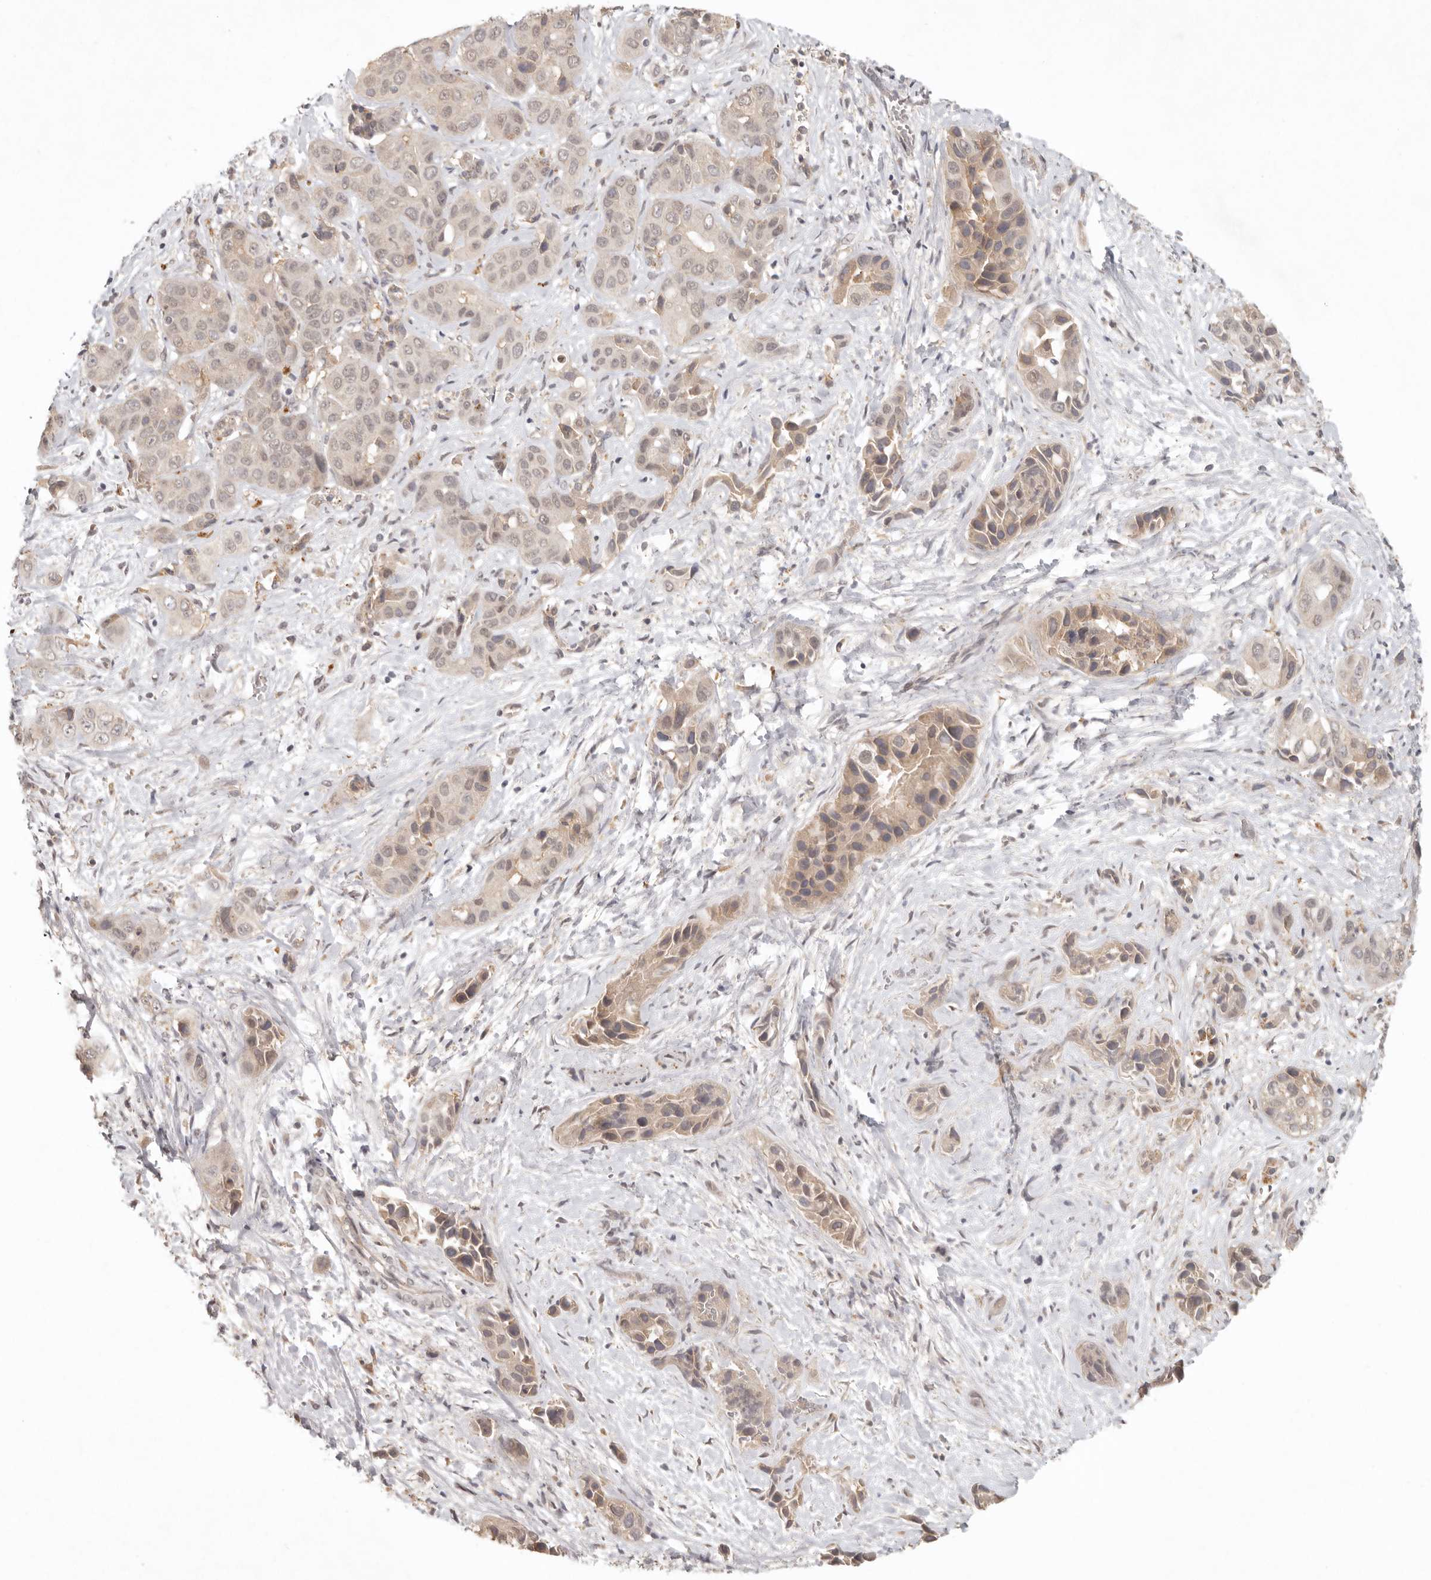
{"staining": {"intensity": "weak", "quantity": ">75%", "location": "cytoplasmic/membranous"}, "tissue": "liver cancer", "cell_type": "Tumor cells", "image_type": "cancer", "snomed": [{"axis": "morphology", "description": "Cholangiocarcinoma"}, {"axis": "topography", "description": "Liver"}], "caption": "Weak cytoplasmic/membranous staining for a protein is seen in approximately >75% of tumor cells of liver cancer (cholangiocarcinoma) using immunohistochemistry.", "gene": "LRRC75A", "patient": {"sex": "female", "age": 52}}